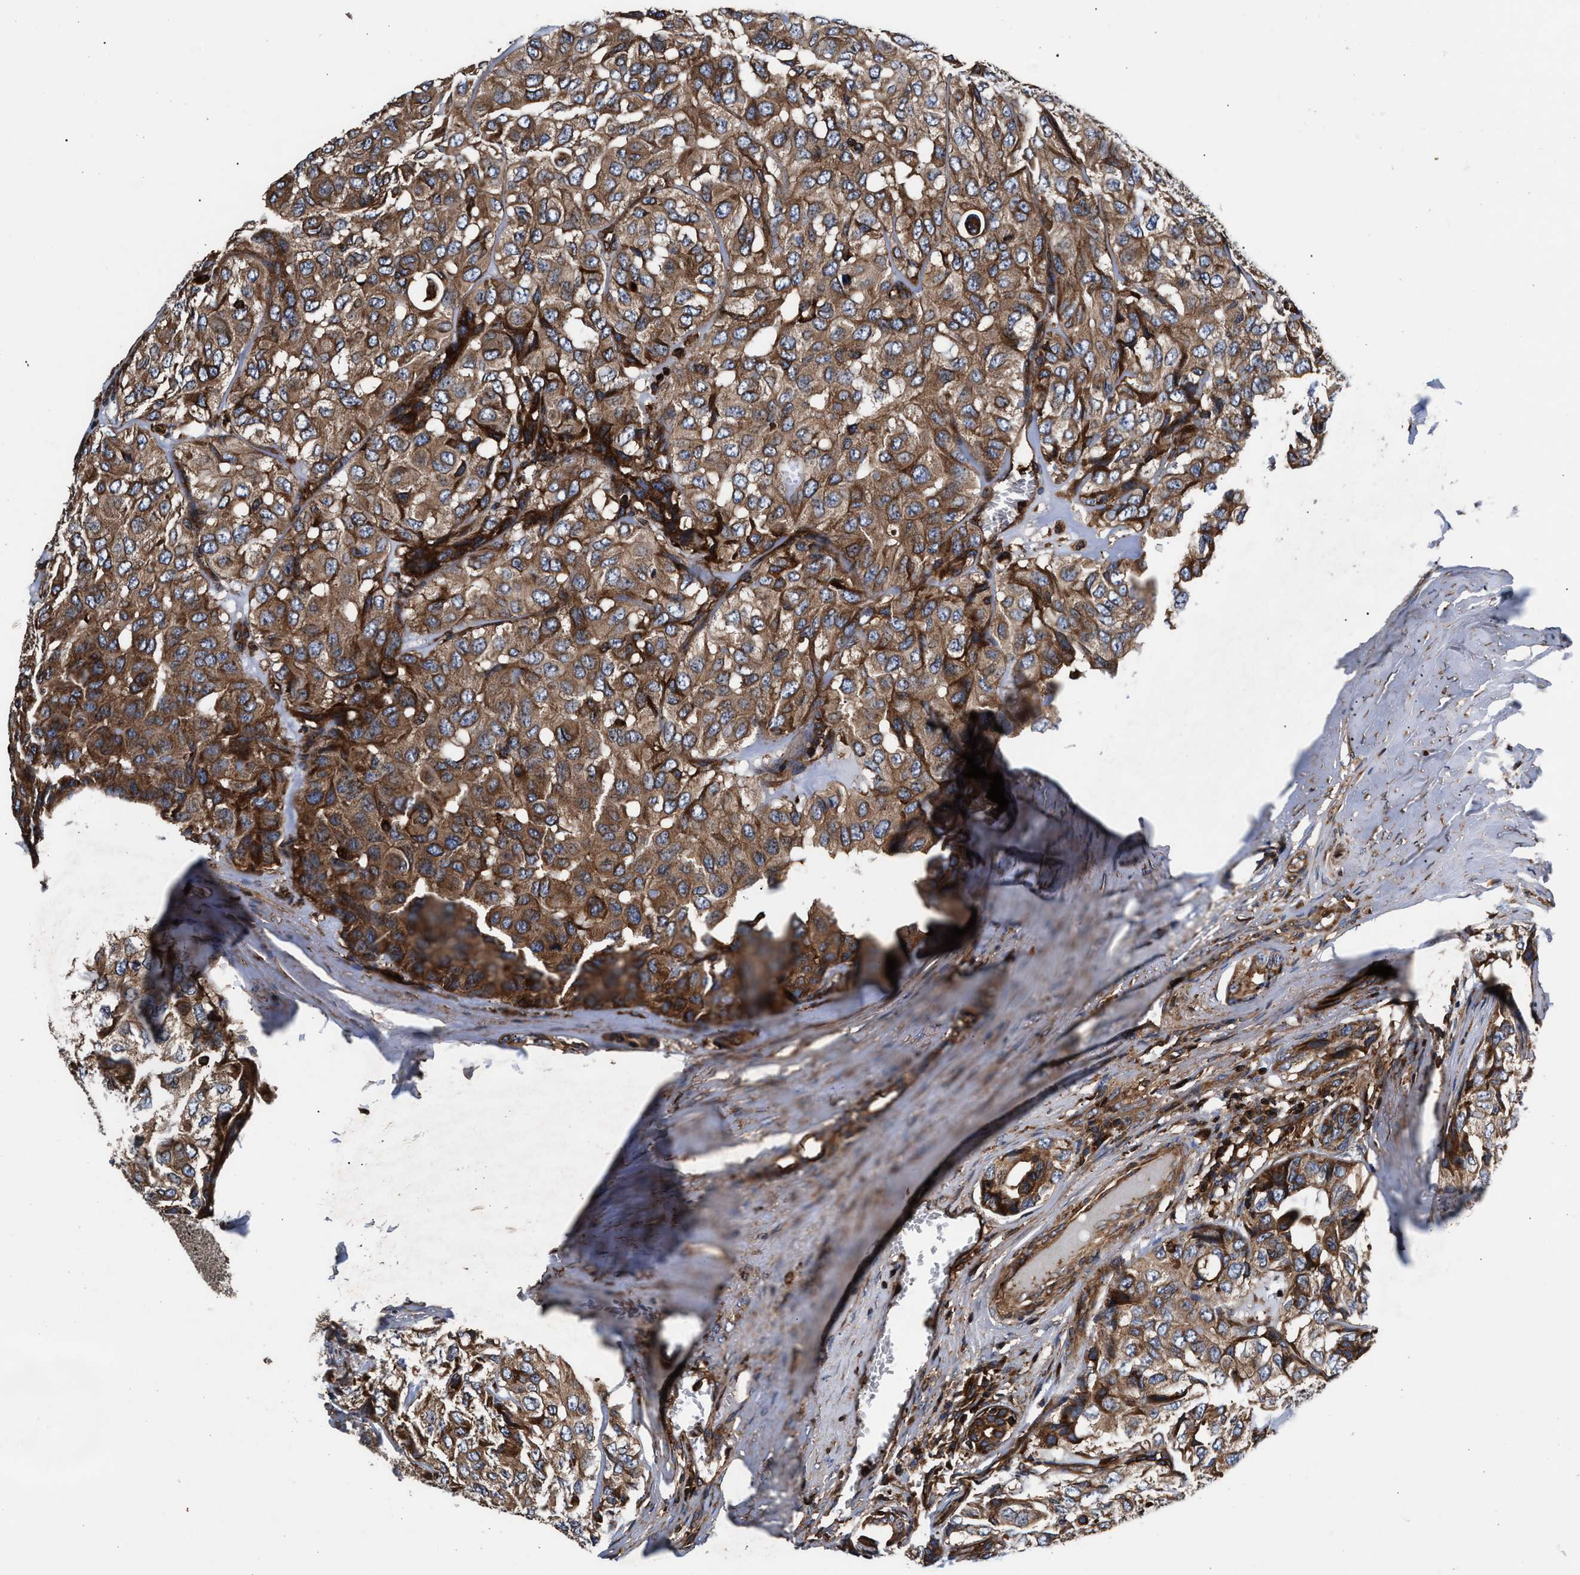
{"staining": {"intensity": "moderate", "quantity": ">75%", "location": "cytoplasmic/membranous"}, "tissue": "head and neck cancer", "cell_type": "Tumor cells", "image_type": "cancer", "snomed": [{"axis": "morphology", "description": "Adenocarcinoma, NOS"}, {"axis": "topography", "description": "Salivary gland, NOS"}, {"axis": "topography", "description": "Head-Neck"}], "caption": "Head and neck cancer stained for a protein (brown) demonstrates moderate cytoplasmic/membranous positive expression in about >75% of tumor cells.", "gene": "KYAT1", "patient": {"sex": "female", "age": 76}}